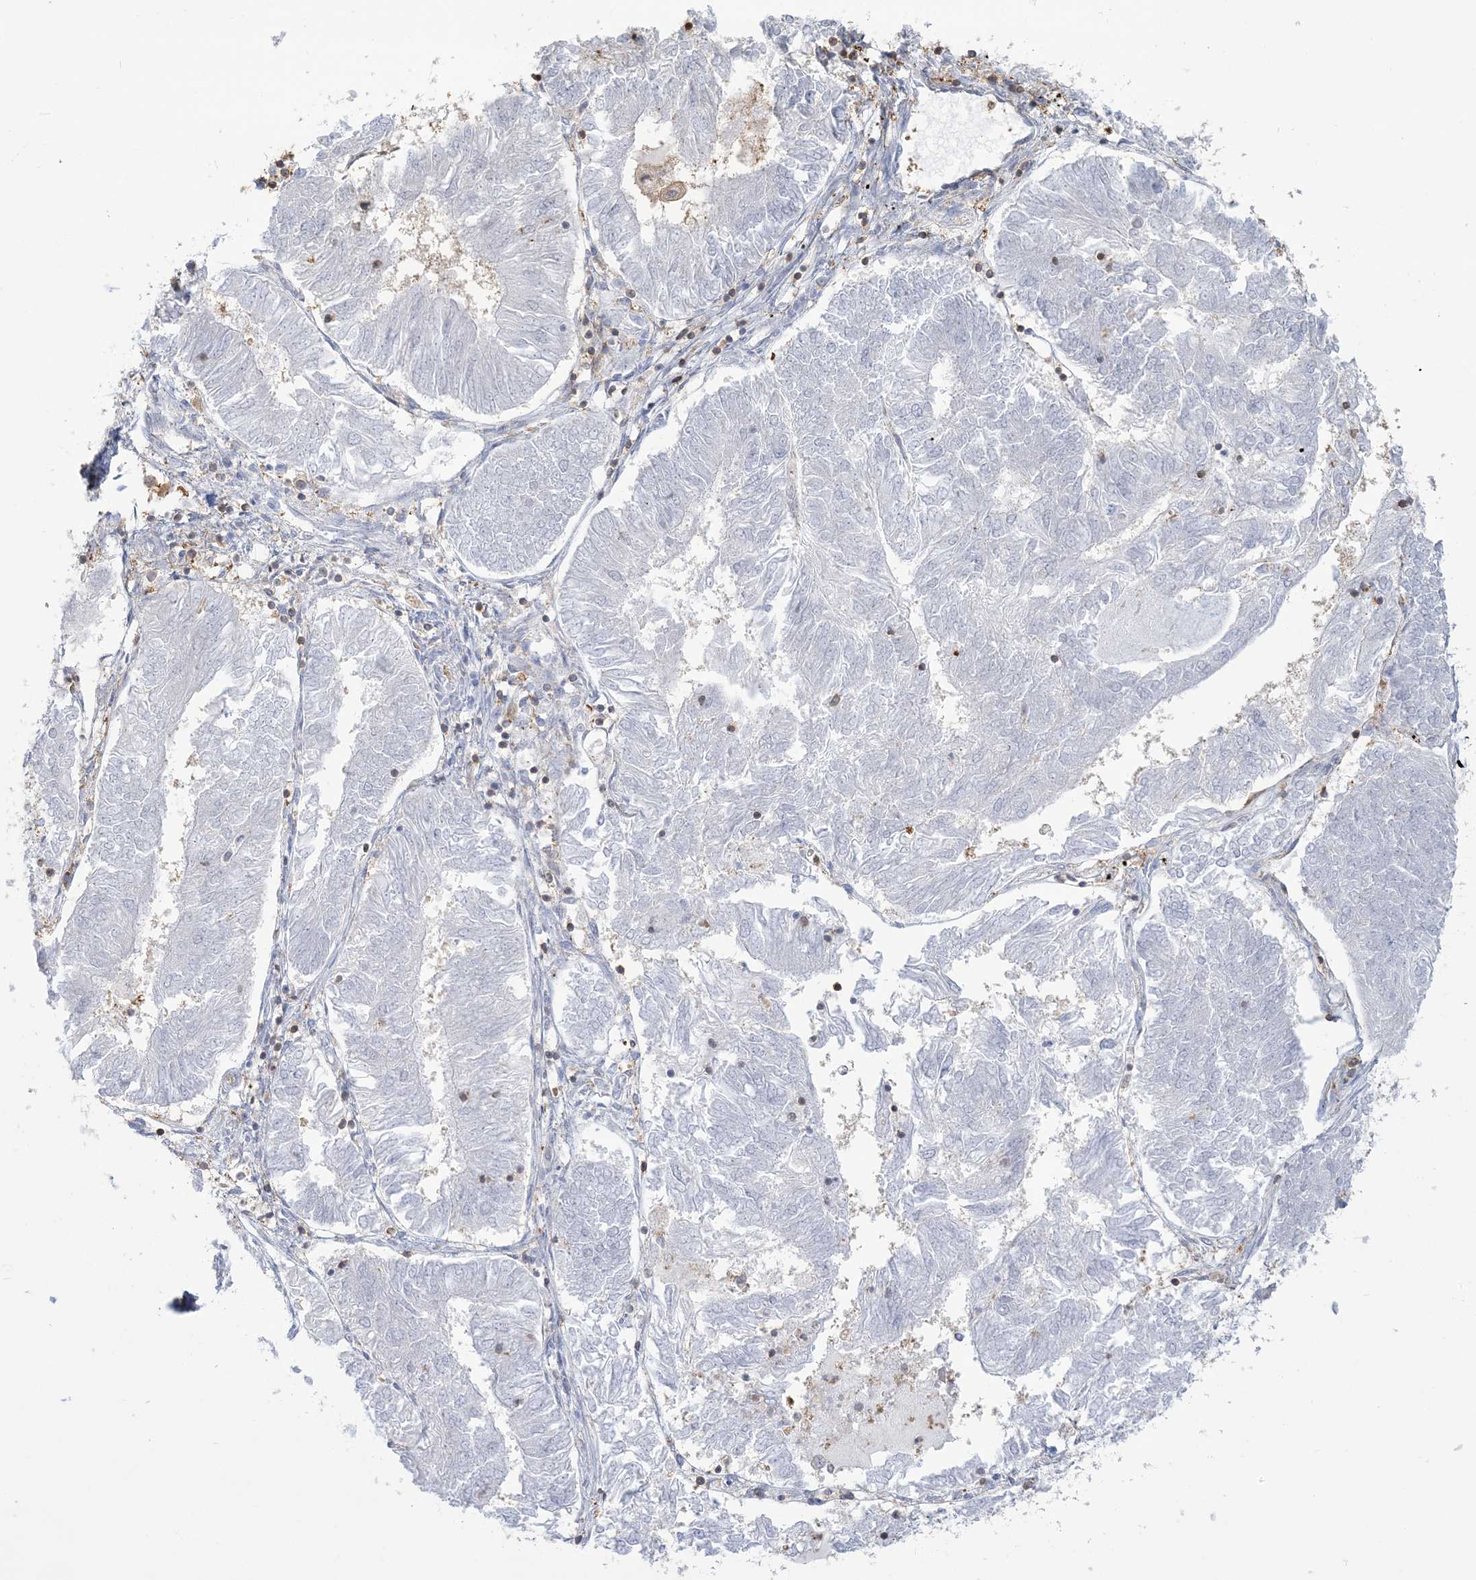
{"staining": {"intensity": "negative", "quantity": "none", "location": "none"}, "tissue": "endometrial cancer", "cell_type": "Tumor cells", "image_type": "cancer", "snomed": [{"axis": "morphology", "description": "Adenocarcinoma, NOS"}, {"axis": "topography", "description": "Endometrium"}], "caption": "Immunohistochemistry (IHC) of endometrial cancer reveals no positivity in tumor cells. The staining is performed using DAB (3,3'-diaminobenzidine) brown chromogen with nuclei counter-stained in using hematoxylin.", "gene": "ANKS1A", "patient": {"sex": "female", "age": 58}}